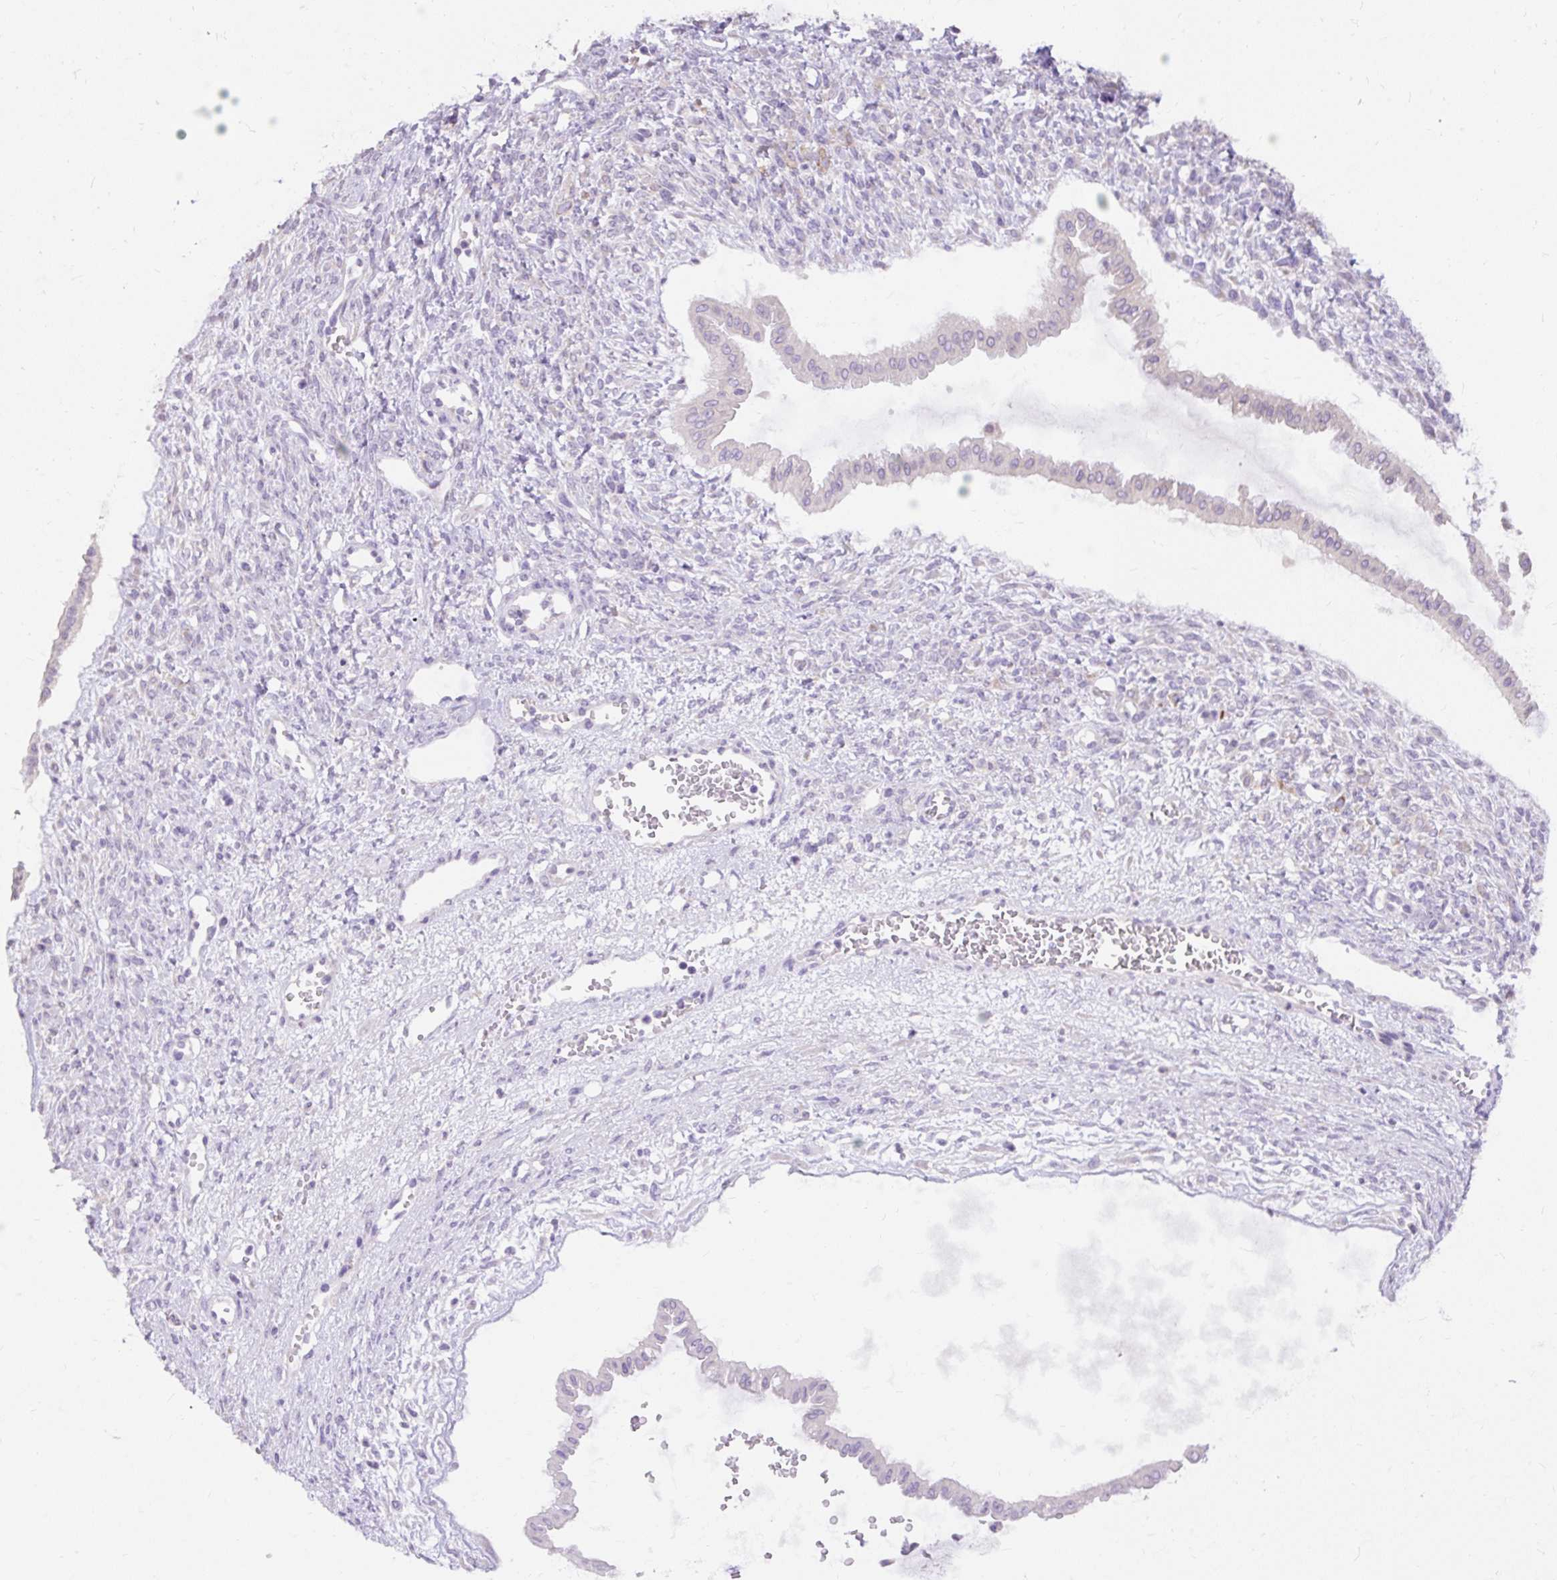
{"staining": {"intensity": "negative", "quantity": "none", "location": "none"}, "tissue": "ovarian cancer", "cell_type": "Tumor cells", "image_type": "cancer", "snomed": [{"axis": "morphology", "description": "Cystadenocarcinoma, mucinous, NOS"}, {"axis": "topography", "description": "Ovary"}], "caption": "An immunohistochemistry micrograph of ovarian cancer (mucinous cystadenocarcinoma) is shown. There is no staining in tumor cells of ovarian cancer (mucinous cystadenocarcinoma). Brightfield microscopy of IHC stained with DAB (3,3'-diaminobenzidine) (brown) and hematoxylin (blue), captured at high magnification.", "gene": "SEC63", "patient": {"sex": "female", "age": 73}}